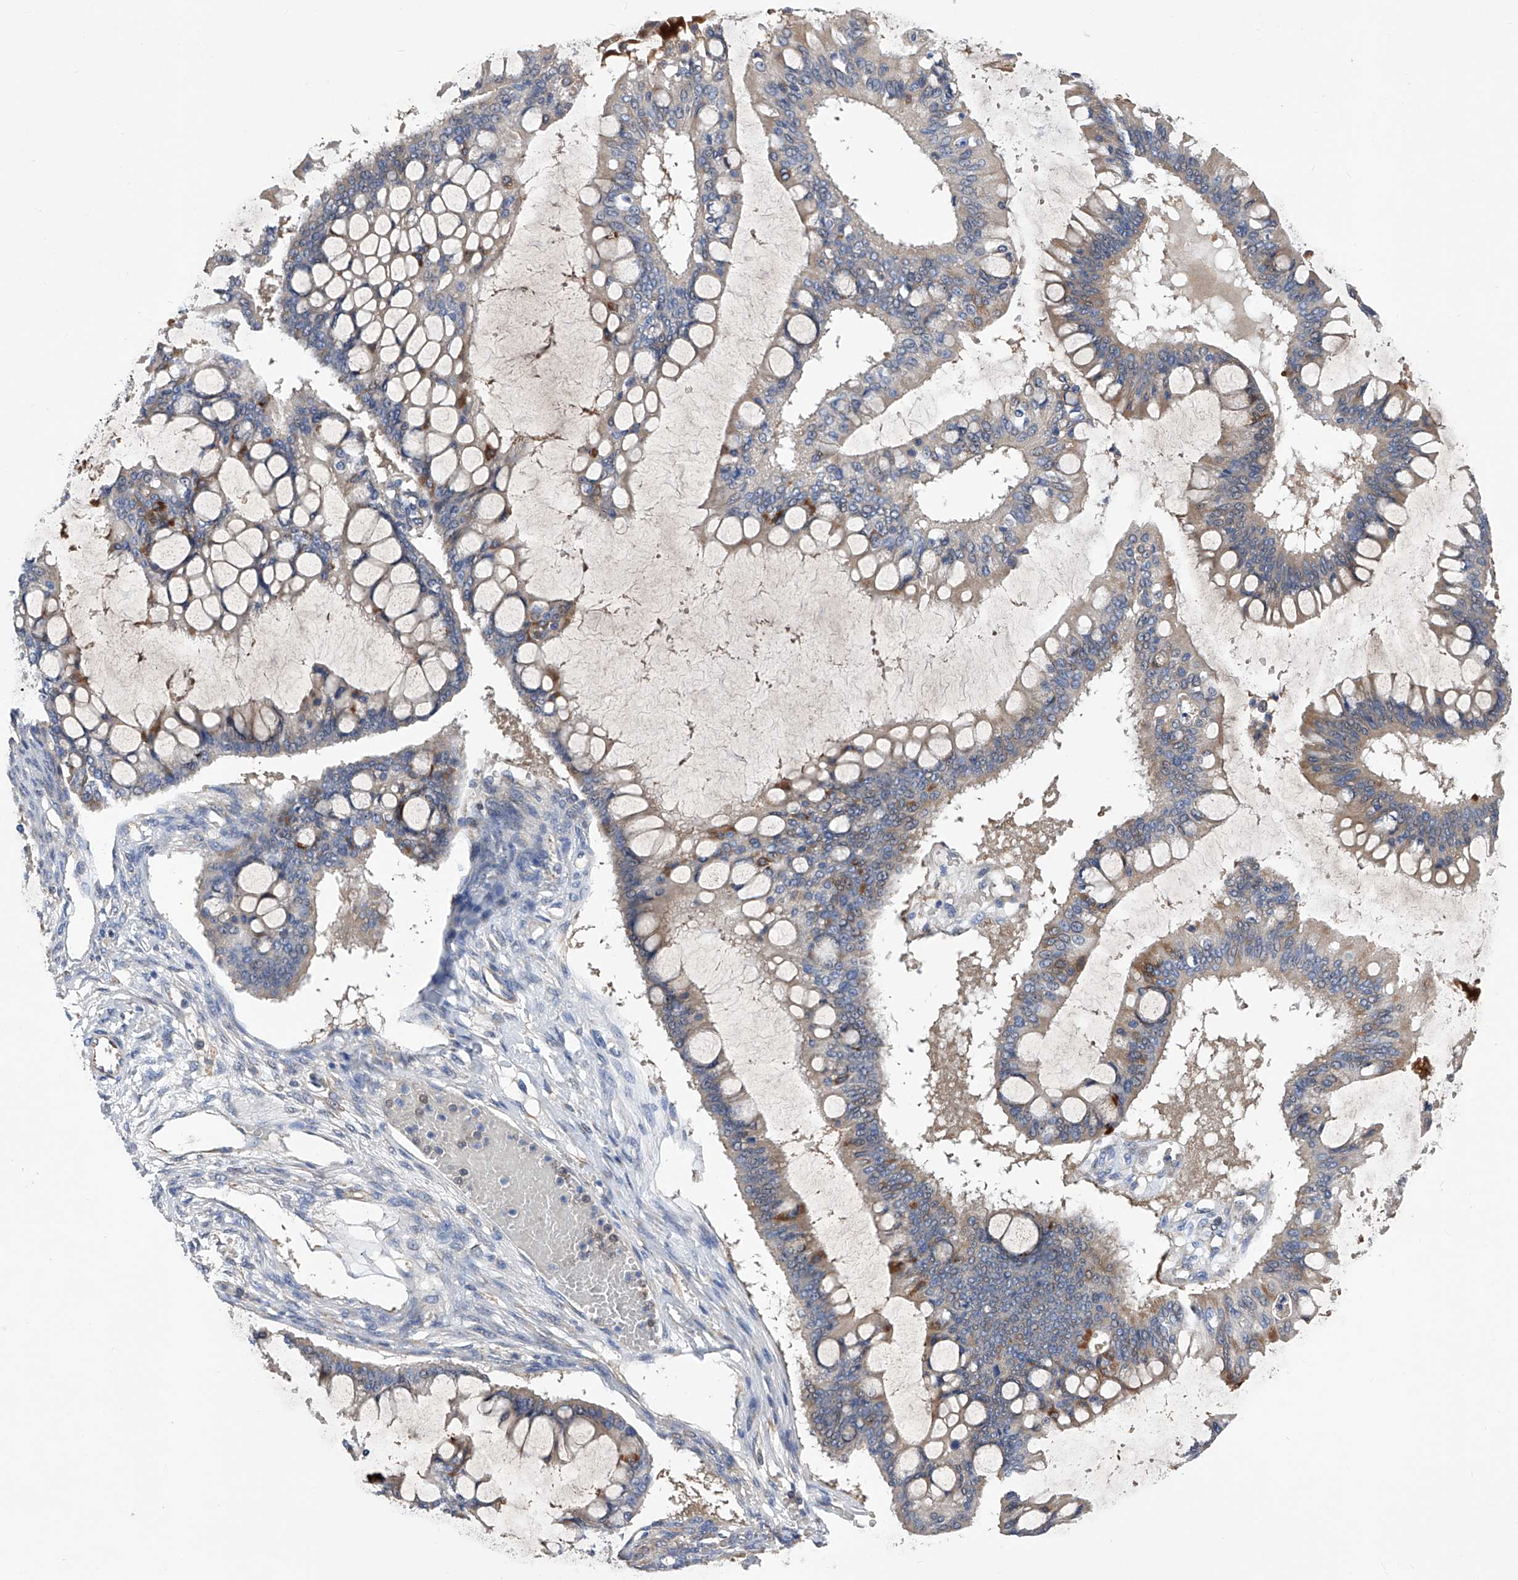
{"staining": {"intensity": "weak", "quantity": "<25%", "location": "cytoplasmic/membranous"}, "tissue": "ovarian cancer", "cell_type": "Tumor cells", "image_type": "cancer", "snomed": [{"axis": "morphology", "description": "Cystadenocarcinoma, mucinous, NOS"}, {"axis": "topography", "description": "Ovary"}], "caption": "Immunohistochemical staining of ovarian cancer (mucinous cystadenocarcinoma) exhibits no significant staining in tumor cells. (DAB (3,3'-diaminobenzidine) immunohistochemistry with hematoxylin counter stain).", "gene": "SPATA20", "patient": {"sex": "female", "age": 73}}